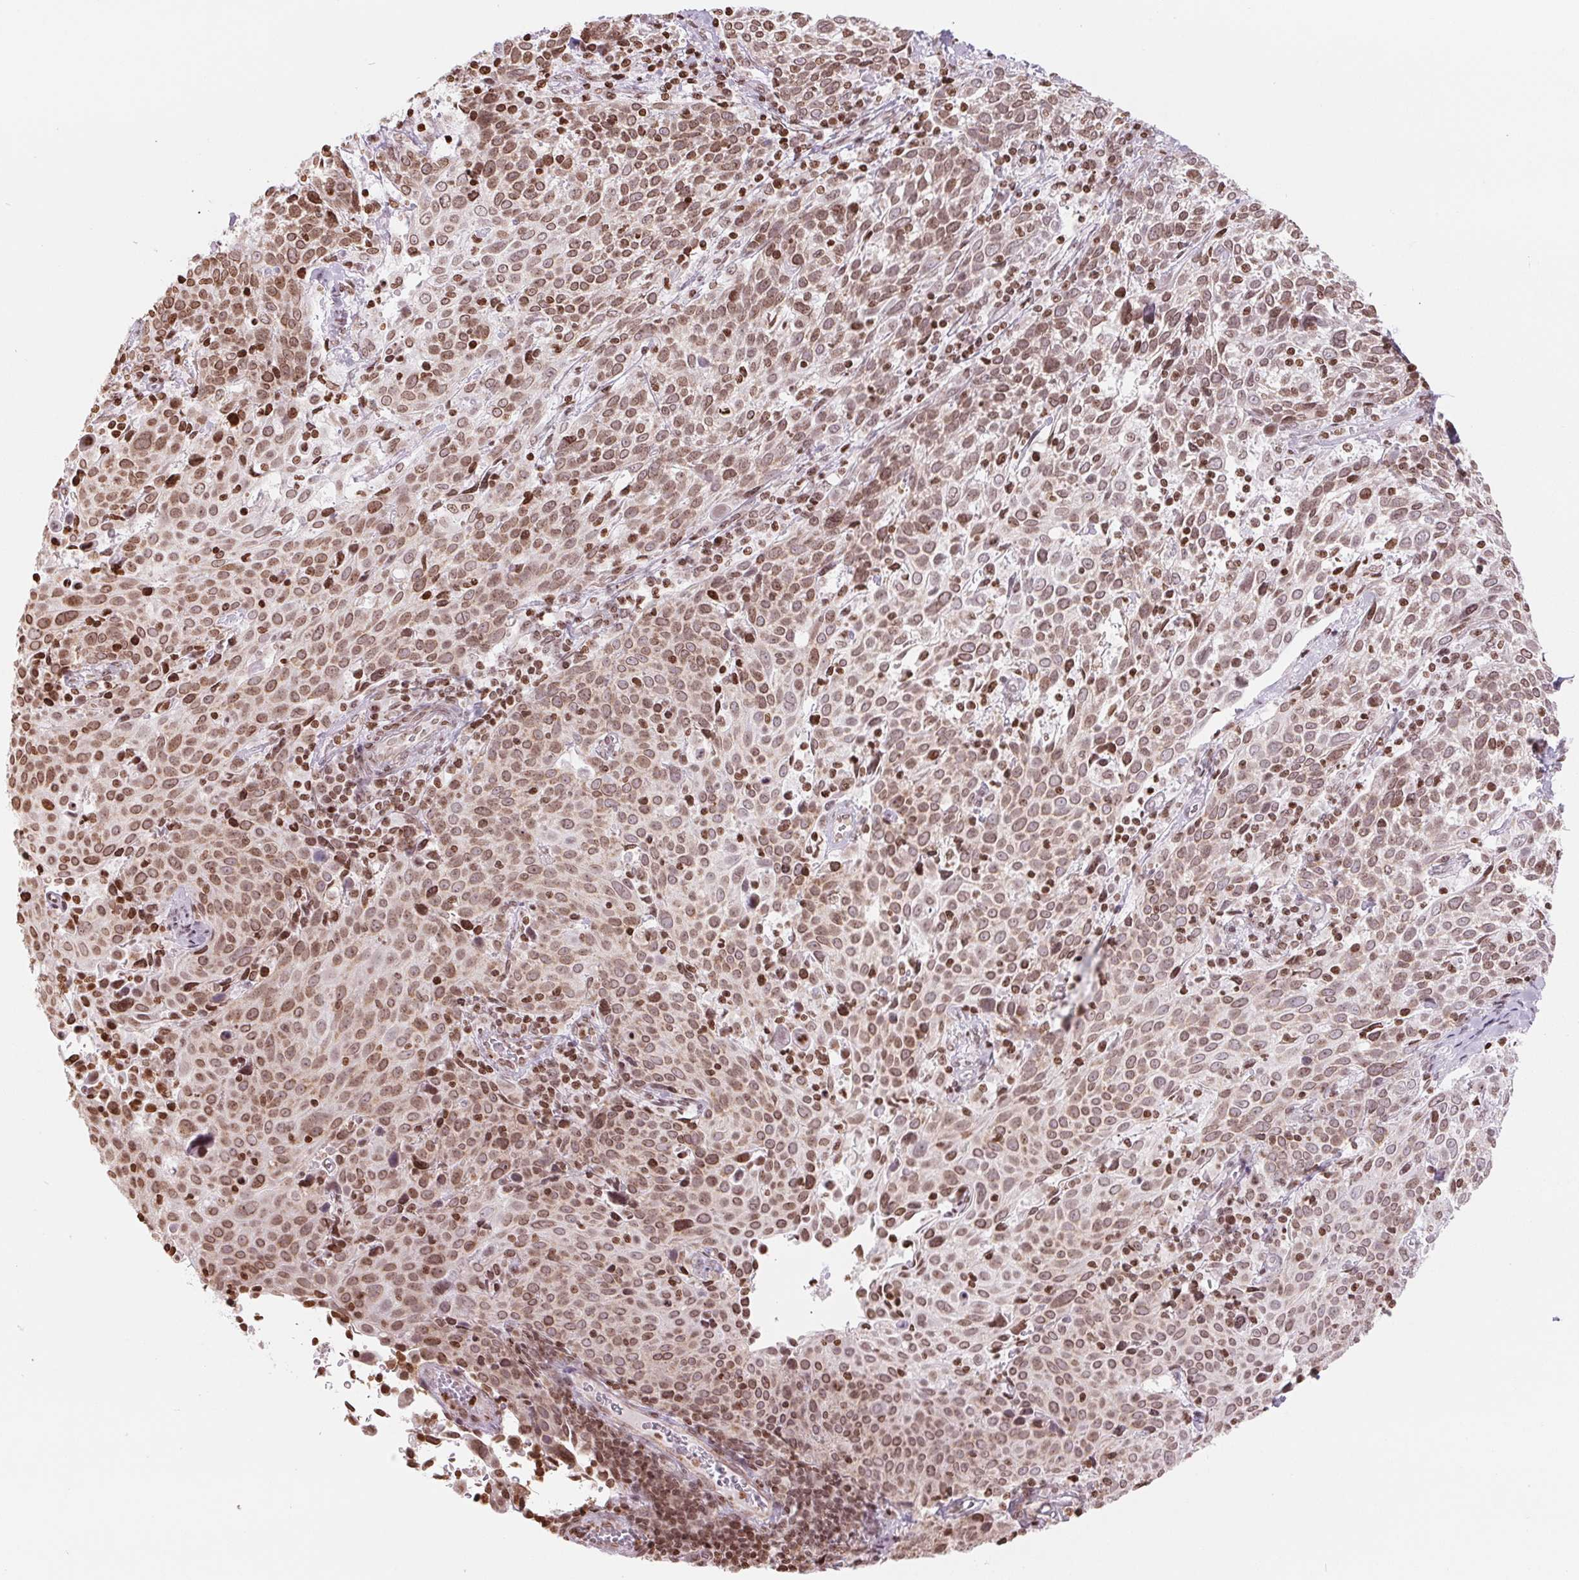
{"staining": {"intensity": "moderate", "quantity": ">75%", "location": "cytoplasmic/membranous,nuclear"}, "tissue": "cervical cancer", "cell_type": "Tumor cells", "image_type": "cancer", "snomed": [{"axis": "morphology", "description": "Squamous cell carcinoma, NOS"}, {"axis": "topography", "description": "Cervix"}], "caption": "A brown stain labels moderate cytoplasmic/membranous and nuclear staining of a protein in human squamous cell carcinoma (cervical) tumor cells.", "gene": "SMIM12", "patient": {"sex": "female", "age": 61}}